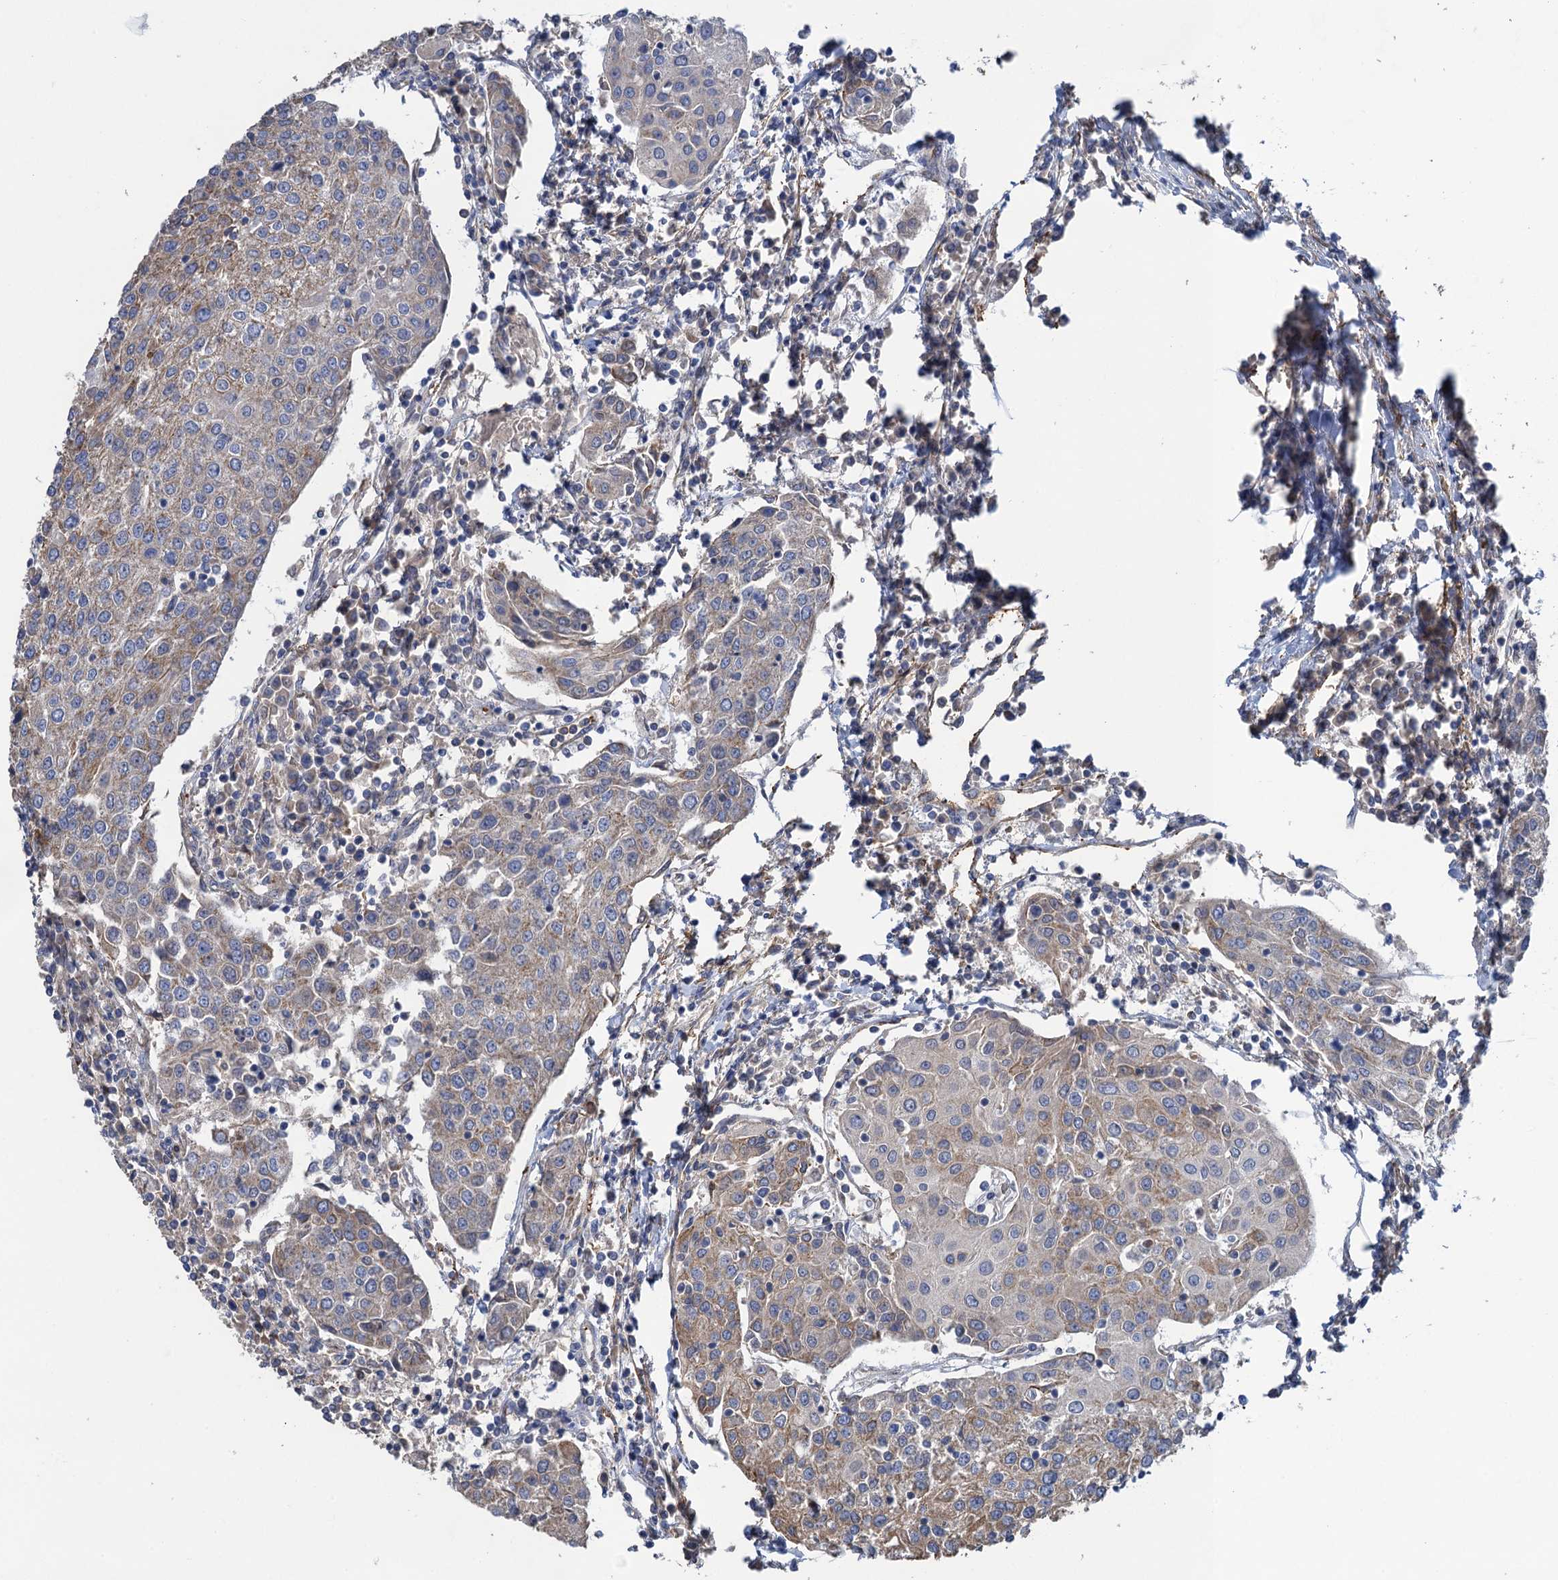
{"staining": {"intensity": "moderate", "quantity": "<25%", "location": "cytoplasmic/membranous"}, "tissue": "urothelial cancer", "cell_type": "Tumor cells", "image_type": "cancer", "snomed": [{"axis": "morphology", "description": "Urothelial carcinoma, High grade"}, {"axis": "topography", "description": "Urinary bladder"}], "caption": "Protein expression analysis of urothelial cancer reveals moderate cytoplasmic/membranous expression in approximately <25% of tumor cells.", "gene": "GCSH", "patient": {"sex": "female", "age": 85}}